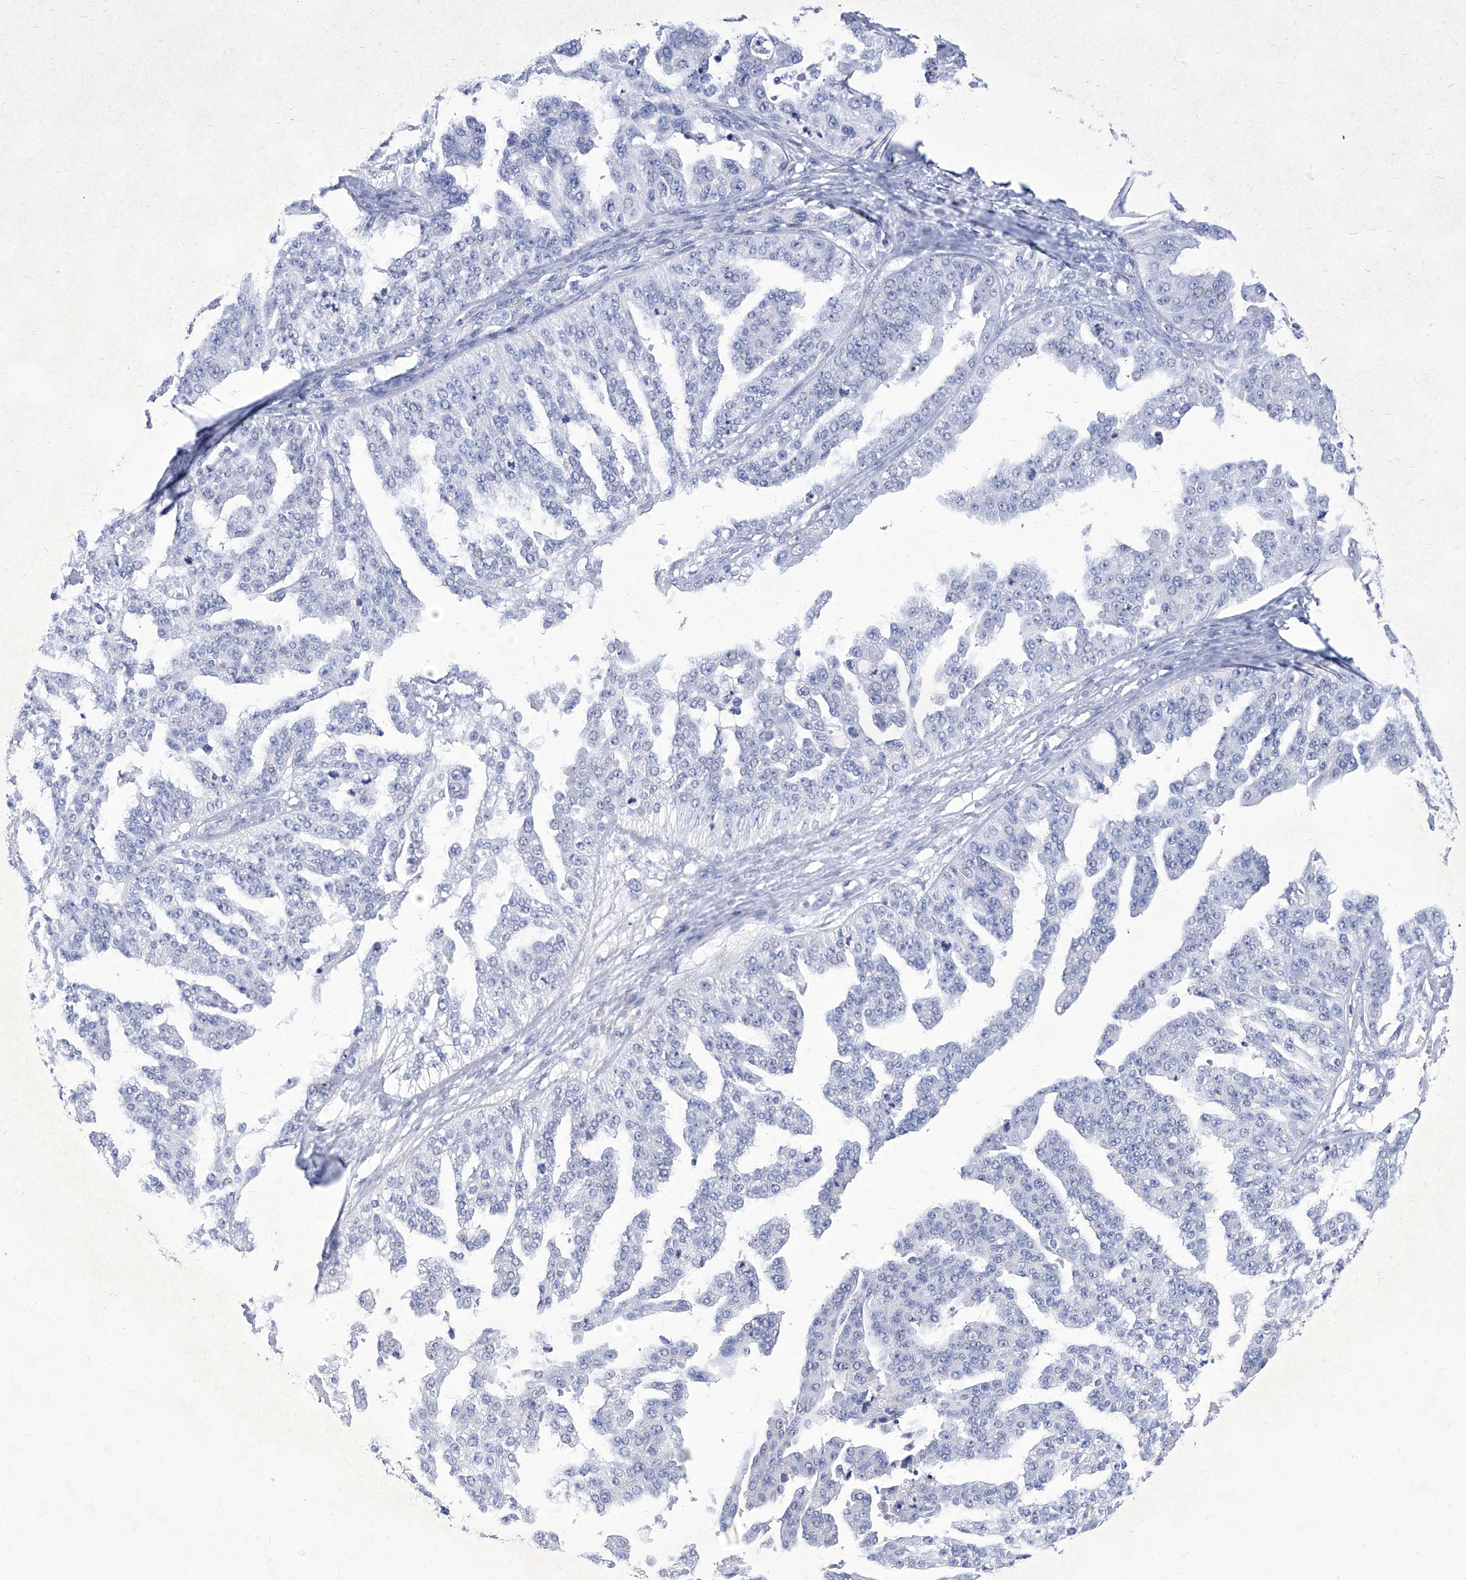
{"staining": {"intensity": "negative", "quantity": "none", "location": "none"}, "tissue": "ovarian cancer", "cell_type": "Tumor cells", "image_type": "cancer", "snomed": [{"axis": "morphology", "description": "Cystadenocarcinoma, serous, NOS"}, {"axis": "topography", "description": "Ovary"}], "caption": "A micrograph of human ovarian cancer (serous cystadenocarcinoma) is negative for staining in tumor cells.", "gene": "IFNL2", "patient": {"sex": "female", "age": 58}}